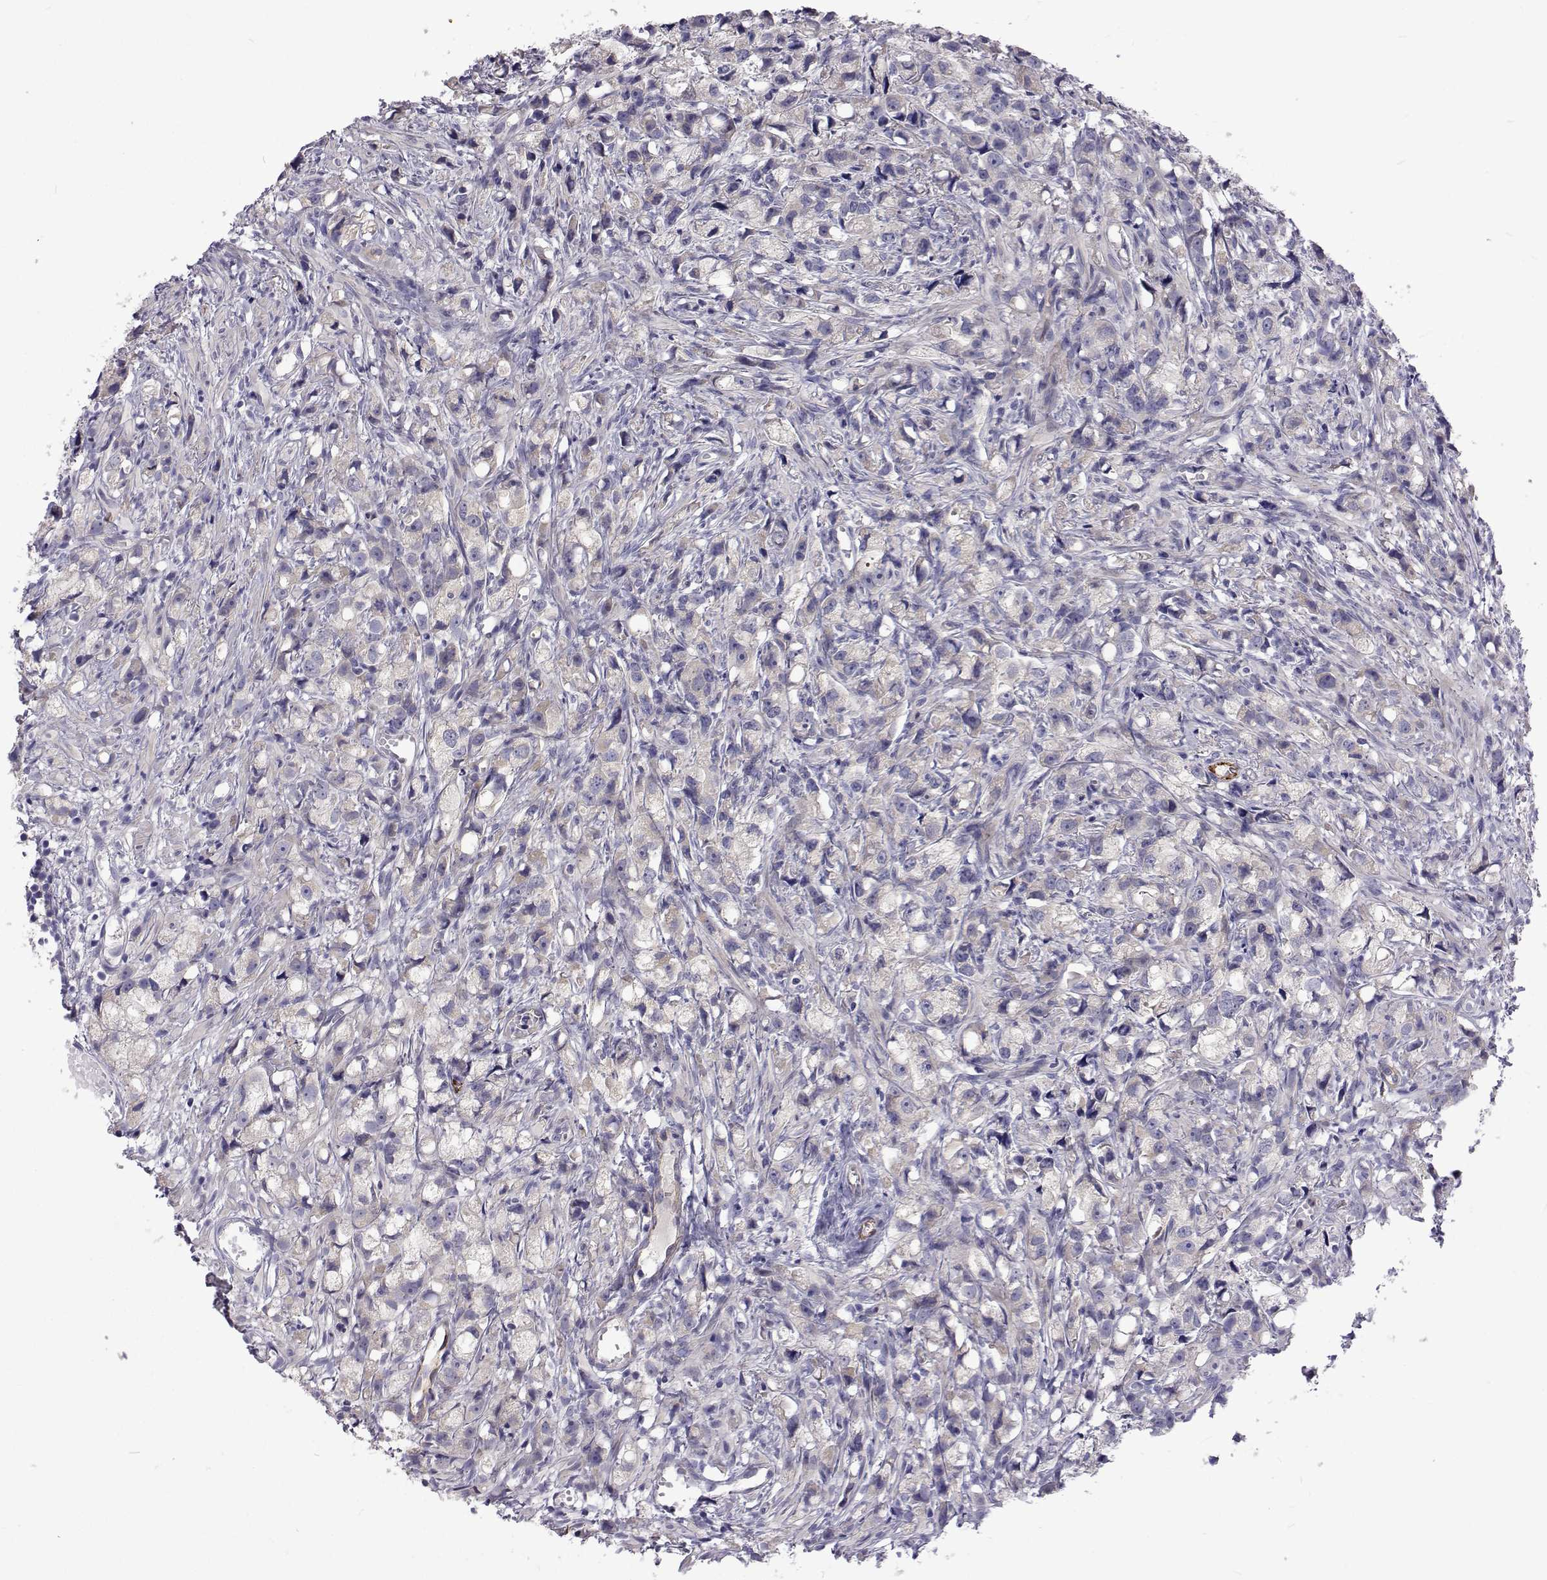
{"staining": {"intensity": "negative", "quantity": "none", "location": "none"}, "tissue": "prostate cancer", "cell_type": "Tumor cells", "image_type": "cancer", "snomed": [{"axis": "morphology", "description": "Adenocarcinoma, High grade"}, {"axis": "topography", "description": "Prostate"}], "caption": "This is an immunohistochemistry (IHC) histopathology image of prostate high-grade adenocarcinoma. There is no staining in tumor cells.", "gene": "NPR3", "patient": {"sex": "male", "age": 75}}